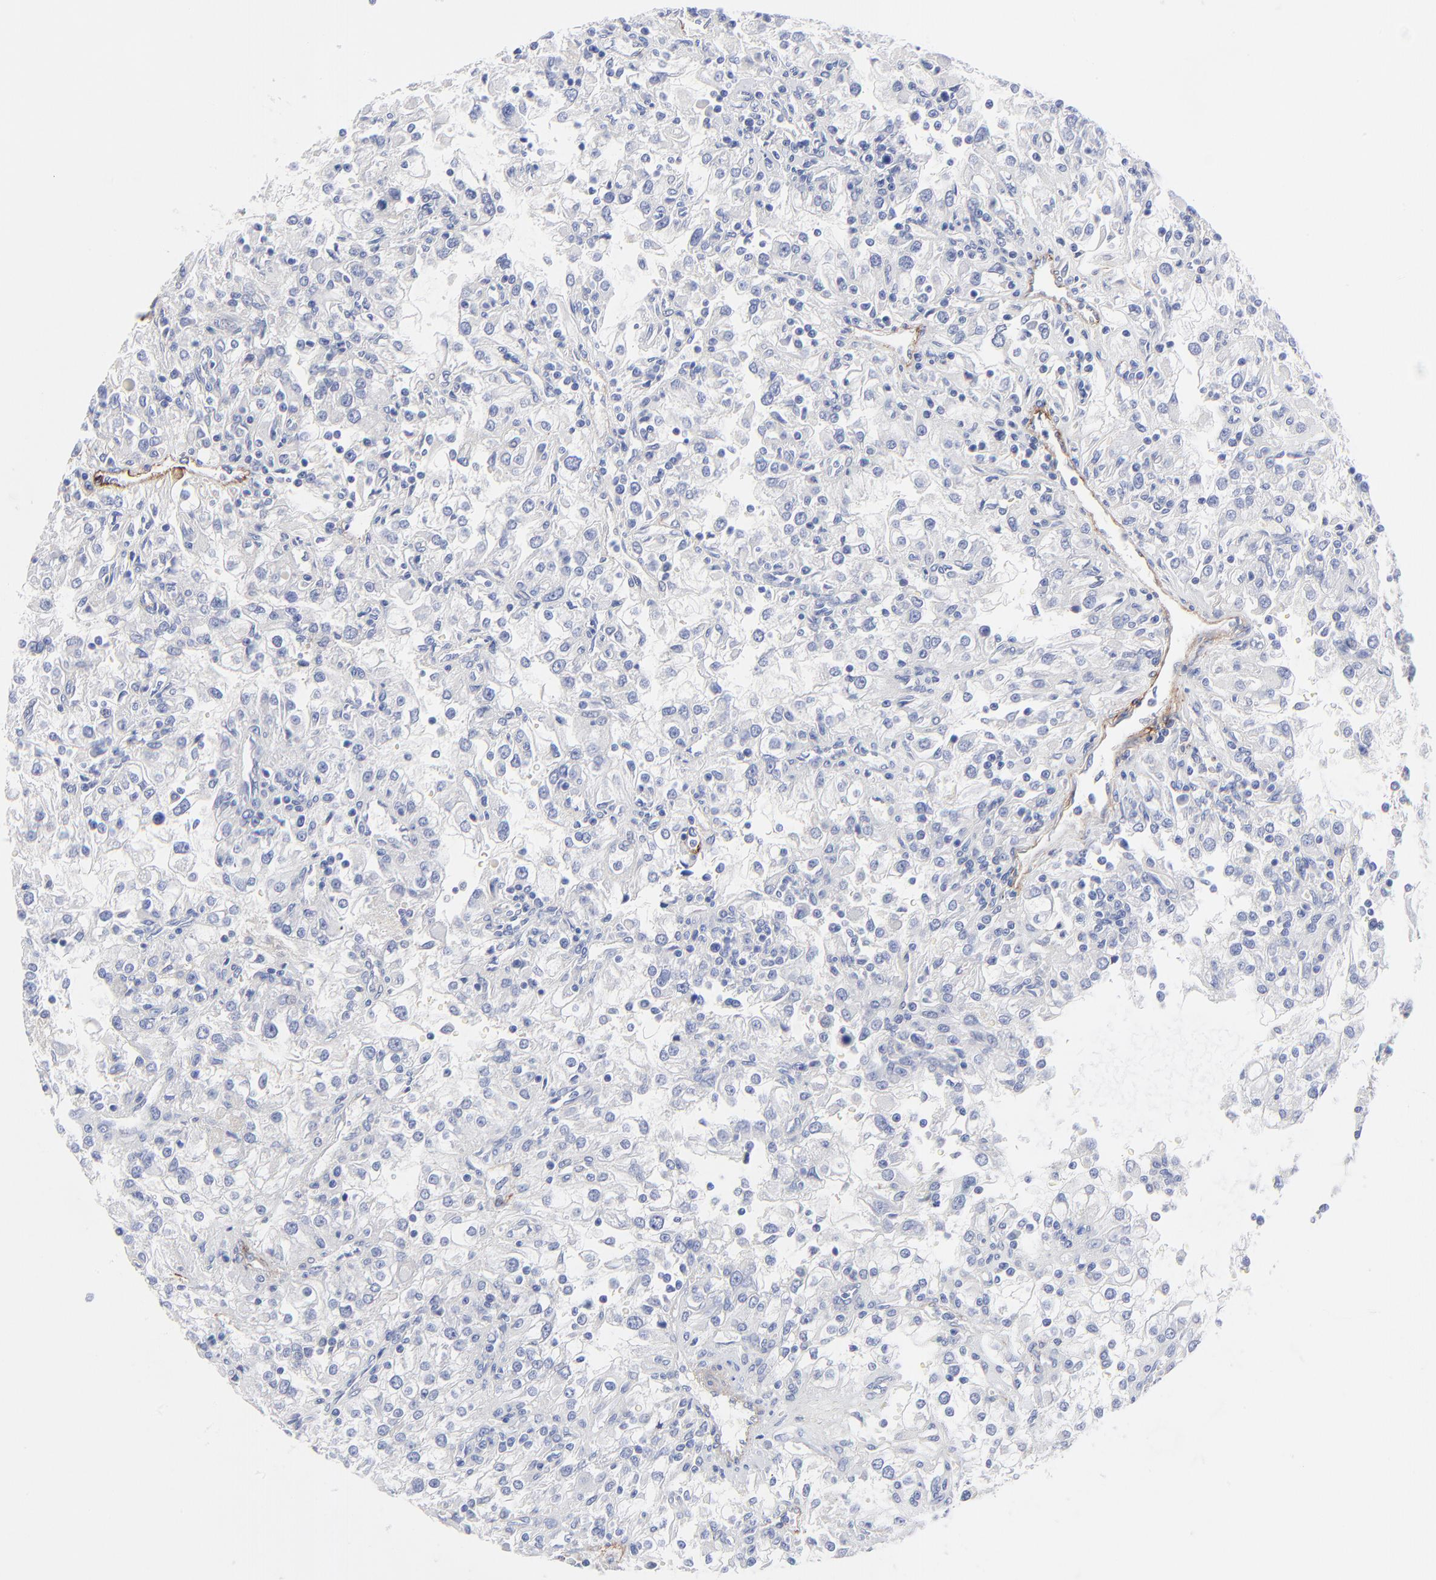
{"staining": {"intensity": "negative", "quantity": "none", "location": "none"}, "tissue": "renal cancer", "cell_type": "Tumor cells", "image_type": "cancer", "snomed": [{"axis": "morphology", "description": "Adenocarcinoma, NOS"}, {"axis": "topography", "description": "Kidney"}], "caption": "This photomicrograph is of renal cancer (adenocarcinoma) stained with immunohistochemistry (IHC) to label a protein in brown with the nuclei are counter-stained blue. There is no positivity in tumor cells.", "gene": "FBLN2", "patient": {"sex": "female", "age": 52}}